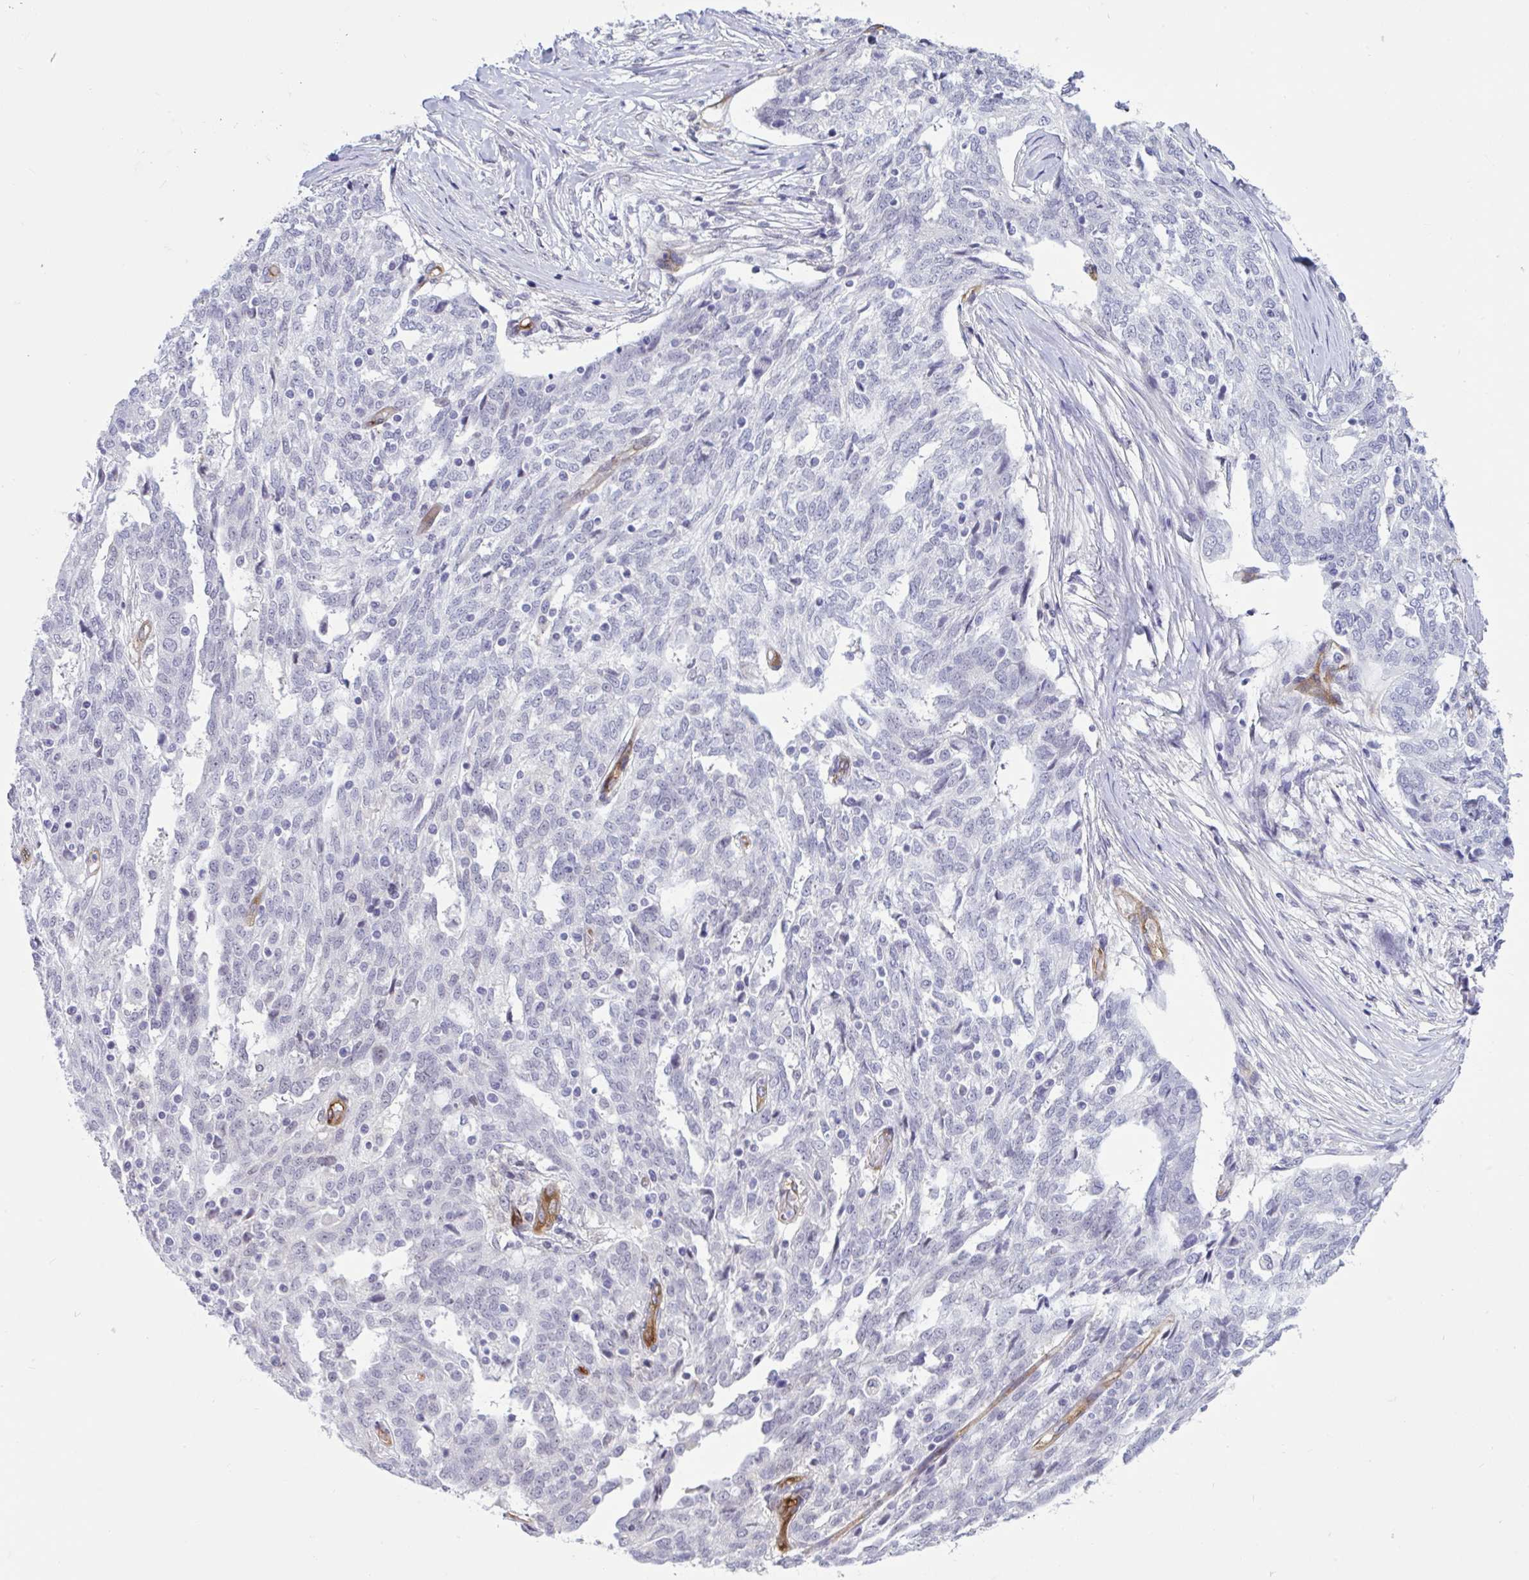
{"staining": {"intensity": "negative", "quantity": "none", "location": "none"}, "tissue": "ovarian cancer", "cell_type": "Tumor cells", "image_type": "cancer", "snomed": [{"axis": "morphology", "description": "Cystadenocarcinoma, serous, NOS"}, {"axis": "topography", "description": "Ovary"}], "caption": "The photomicrograph exhibits no significant staining in tumor cells of serous cystadenocarcinoma (ovarian).", "gene": "EML1", "patient": {"sex": "female", "age": 67}}